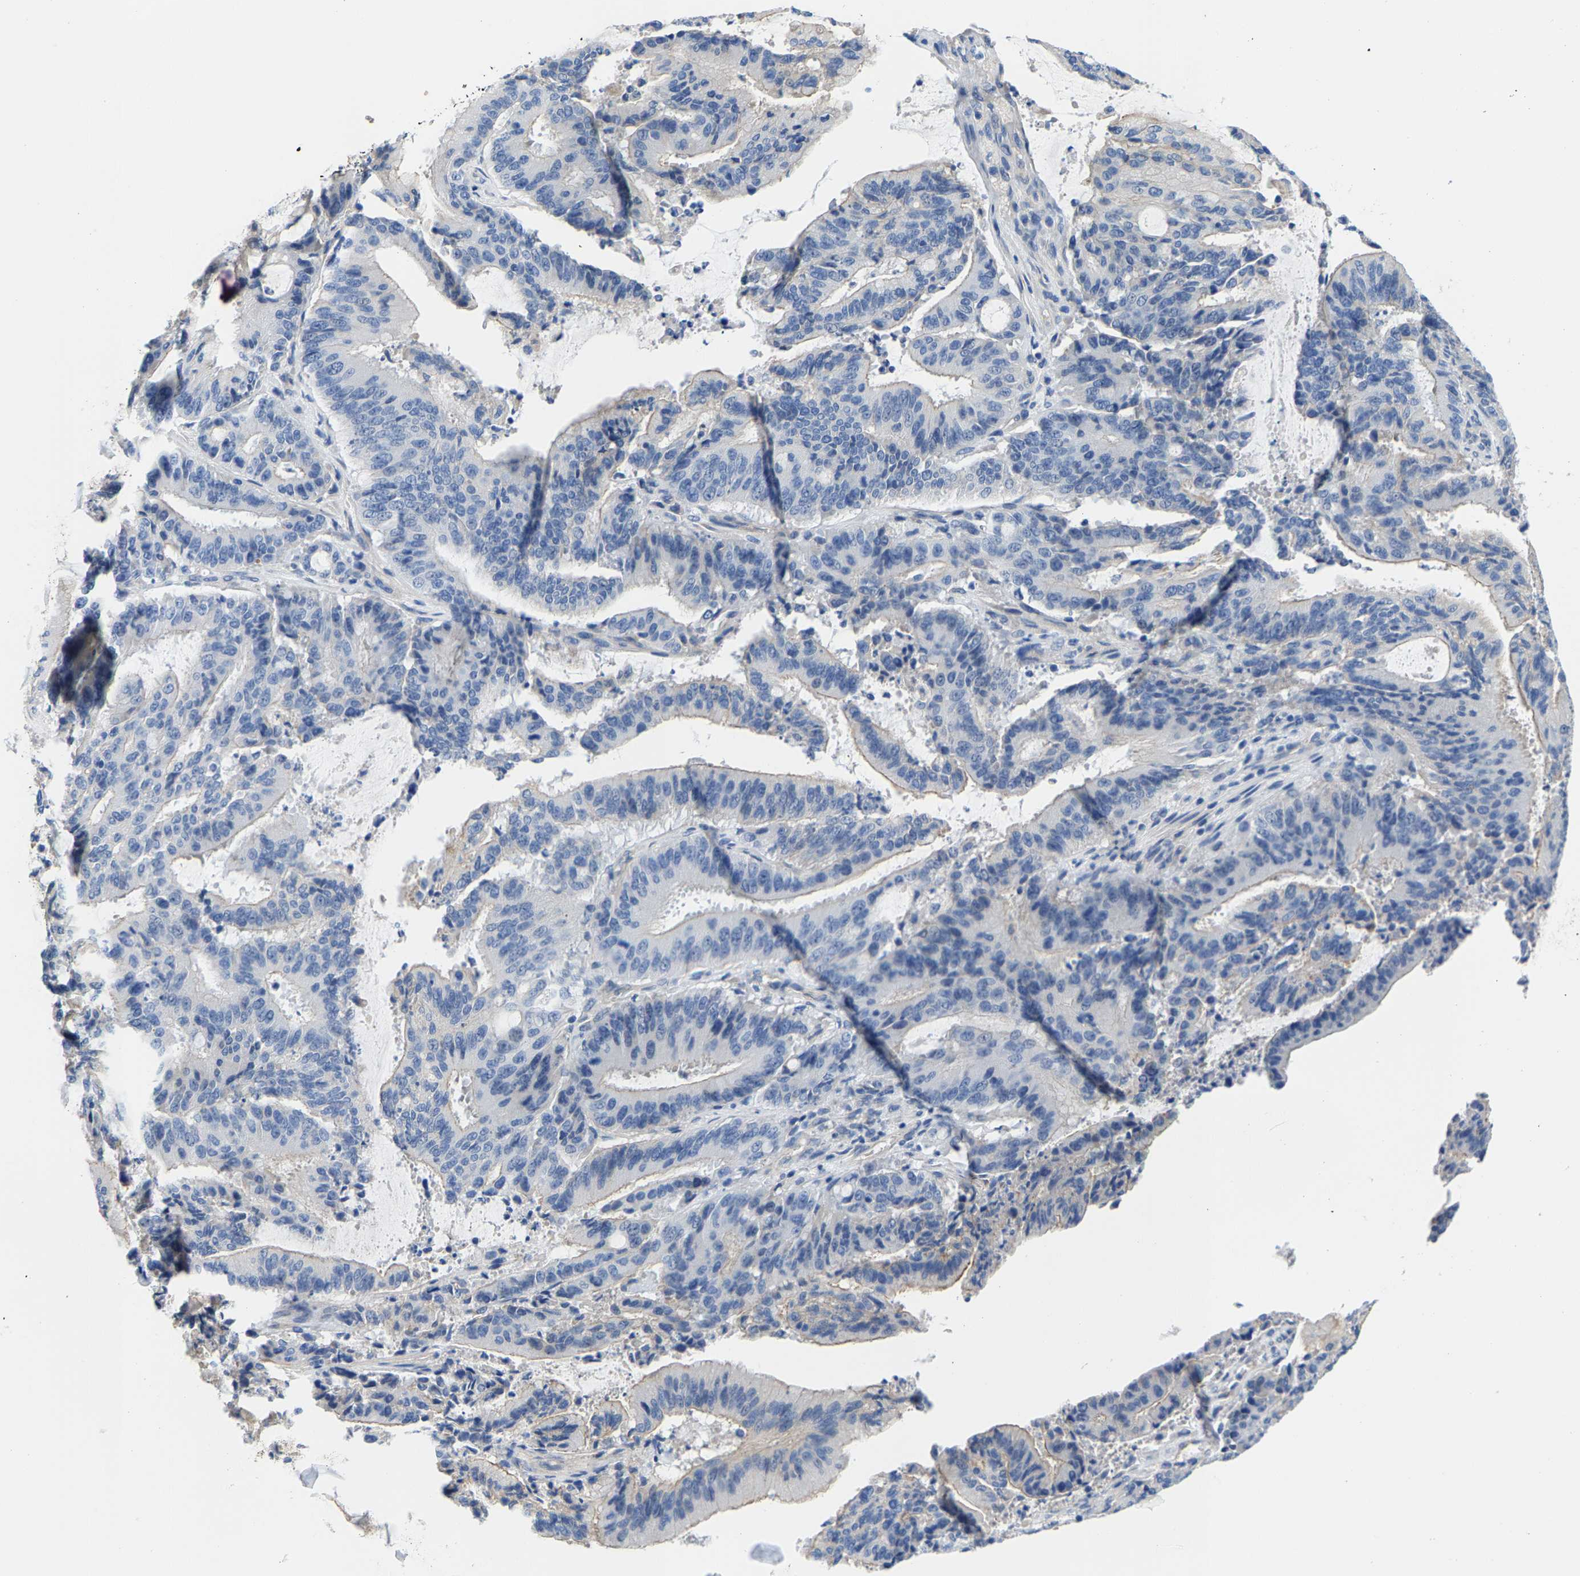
{"staining": {"intensity": "weak", "quantity": "25%-75%", "location": "cytoplasmic/membranous"}, "tissue": "liver cancer", "cell_type": "Tumor cells", "image_type": "cancer", "snomed": [{"axis": "morphology", "description": "Normal tissue, NOS"}, {"axis": "morphology", "description": "Cholangiocarcinoma"}, {"axis": "topography", "description": "Liver"}, {"axis": "topography", "description": "Peripheral nerve tissue"}], "caption": "Liver cancer (cholangiocarcinoma) stained with a protein marker displays weak staining in tumor cells.", "gene": "DSCAM", "patient": {"sex": "female", "age": 73}}